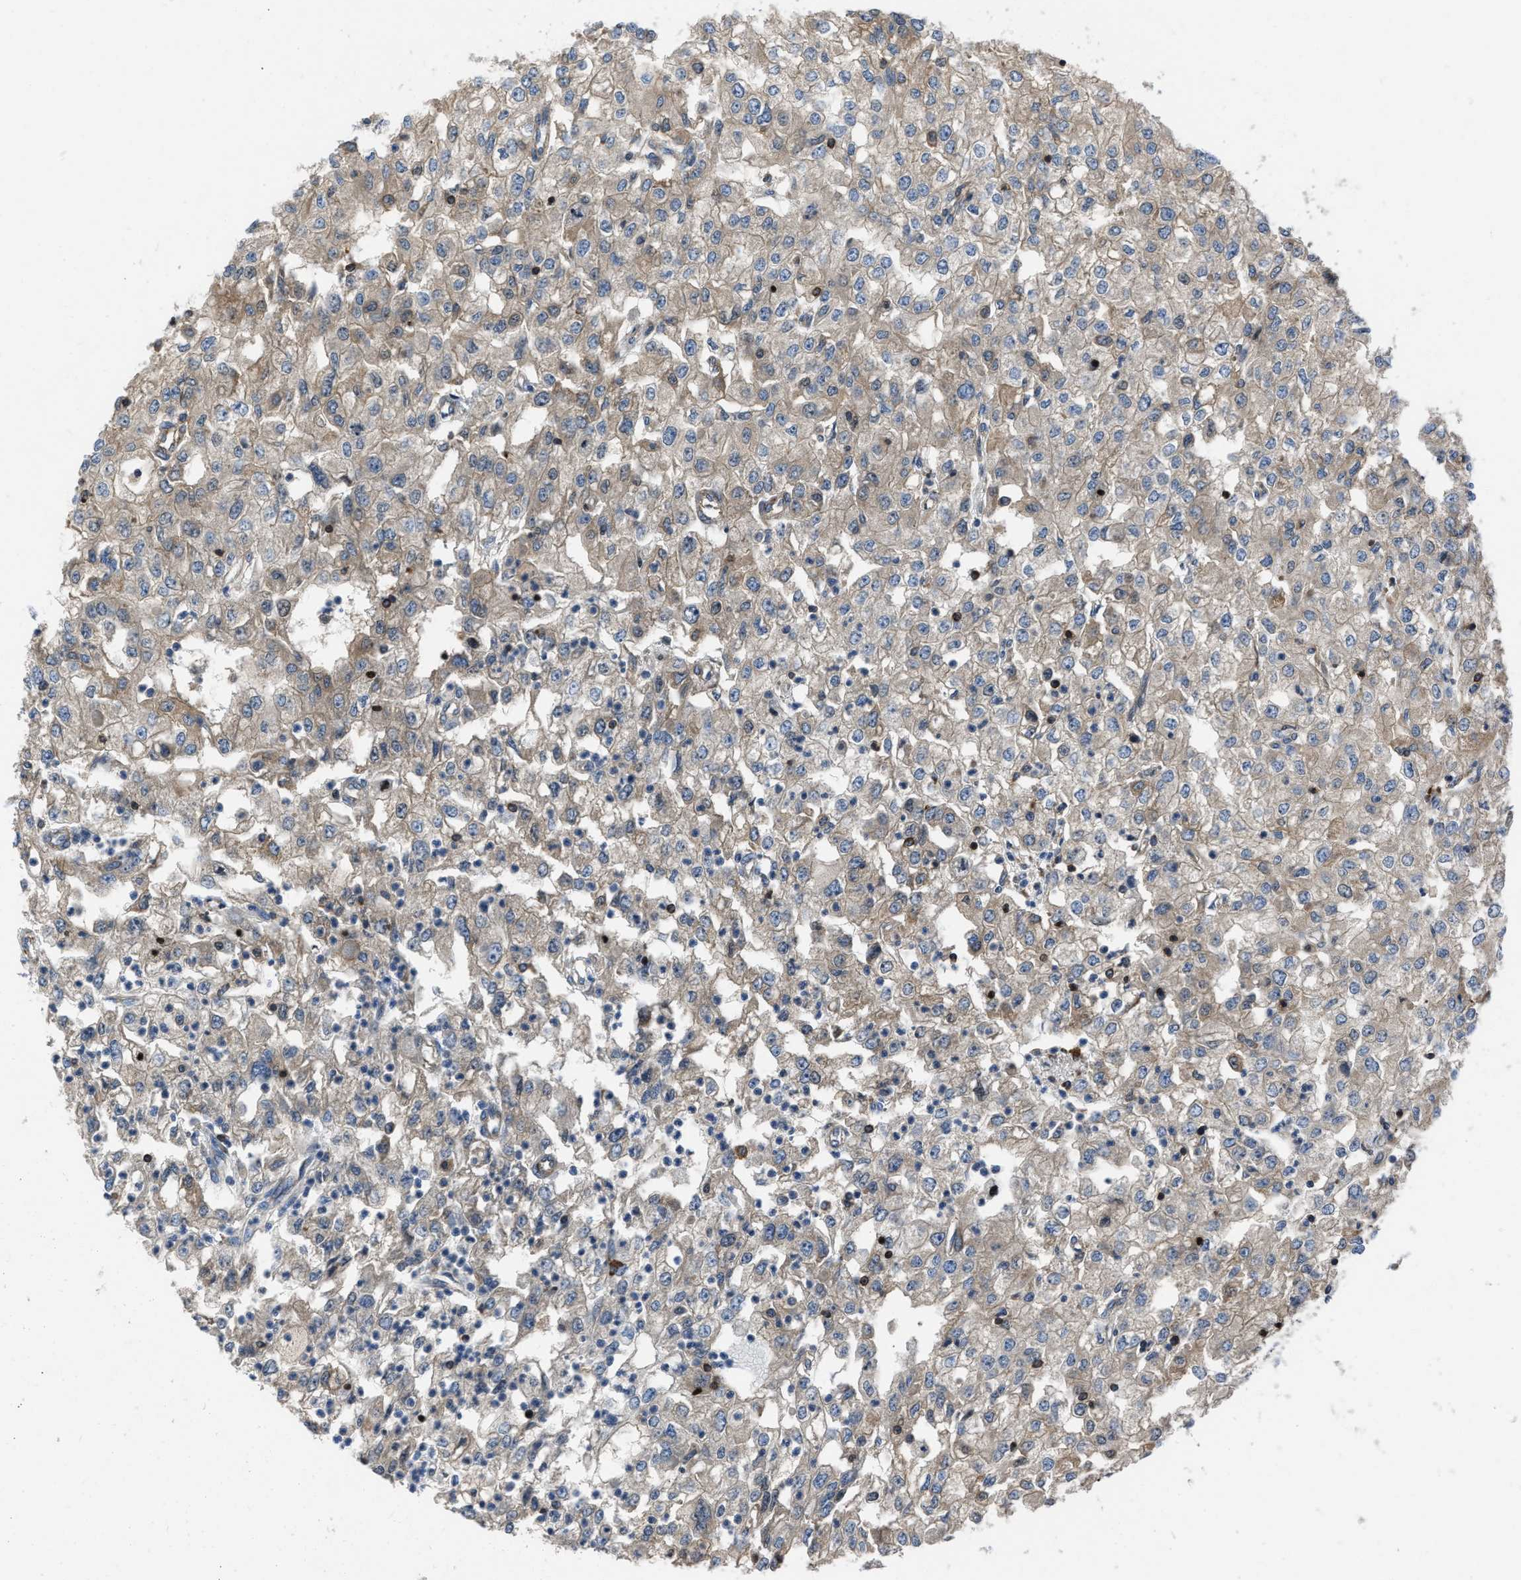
{"staining": {"intensity": "weak", "quantity": ">75%", "location": "cytoplasmic/membranous"}, "tissue": "renal cancer", "cell_type": "Tumor cells", "image_type": "cancer", "snomed": [{"axis": "morphology", "description": "Adenocarcinoma, NOS"}, {"axis": "topography", "description": "Kidney"}], "caption": "A high-resolution photomicrograph shows immunohistochemistry staining of renal cancer (adenocarcinoma), which shows weak cytoplasmic/membranous positivity in approximately >75% of tumor cells. Using DAB (brown) and hematoxylin (blue) stains, captured at high magnification using brightfield microscopy.", "gene": "YARS1", "patient": {"sex": "female", "age": 54}}